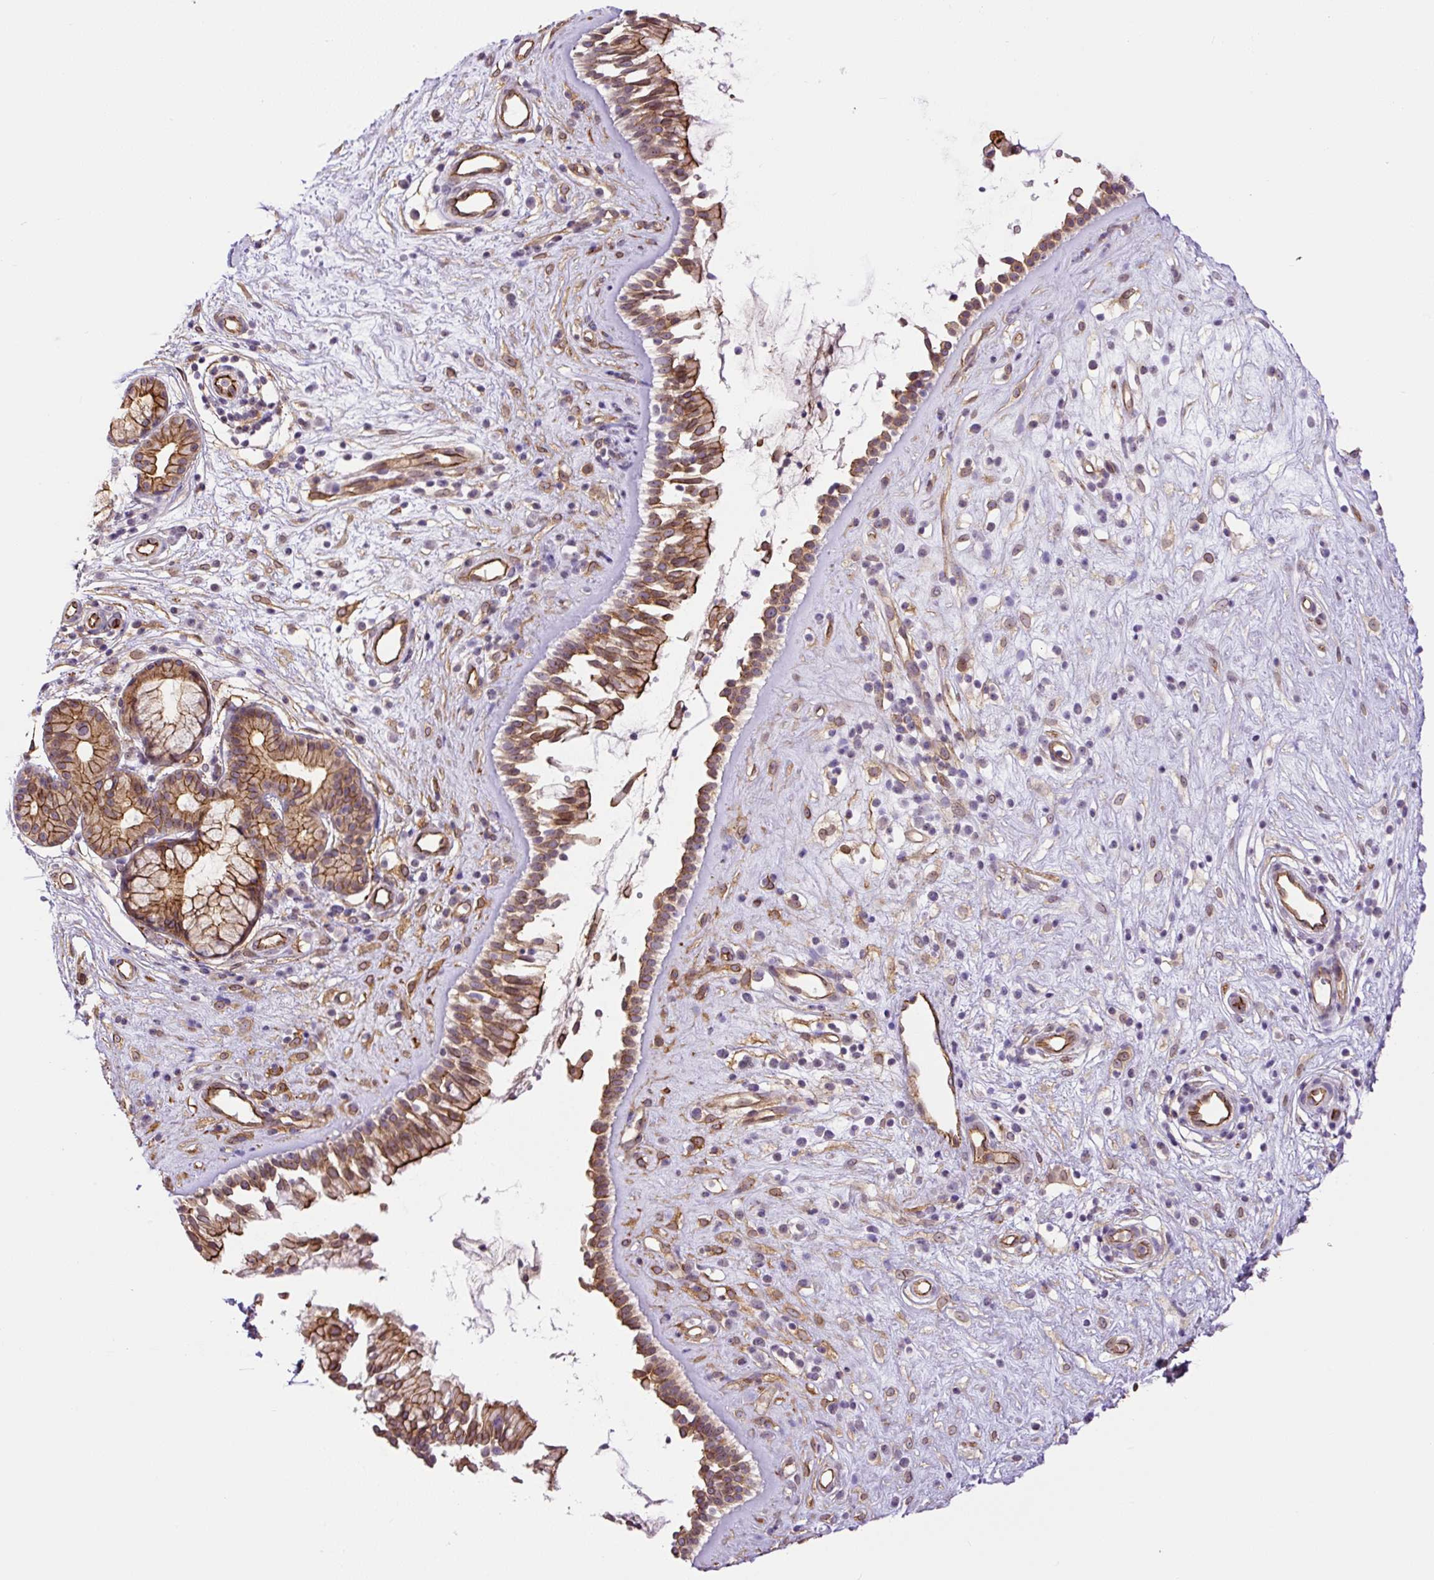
{"staining": {"intensity": "moderate", "quantity": ">75%", "location": "cytoplasmic/membranous"}, "tissue": "nasopharynx", "cell_type": "Respiratory epithelial cells", "image_type": "normal", "snomed": [{"axis": "morphology", "description": "Normal tissue, NOS"}, {"axis": "topography", "description": "Nasopharynx"}], "caption": "Protein expression by immunohistochemistry displays moderate cytoplasmic/membranous staining in approximately >75% of respiratory epithelial cells in normal nasopharynx.", "gene": "MYO5C", "patient": {"sex": "male", "age": 32}}